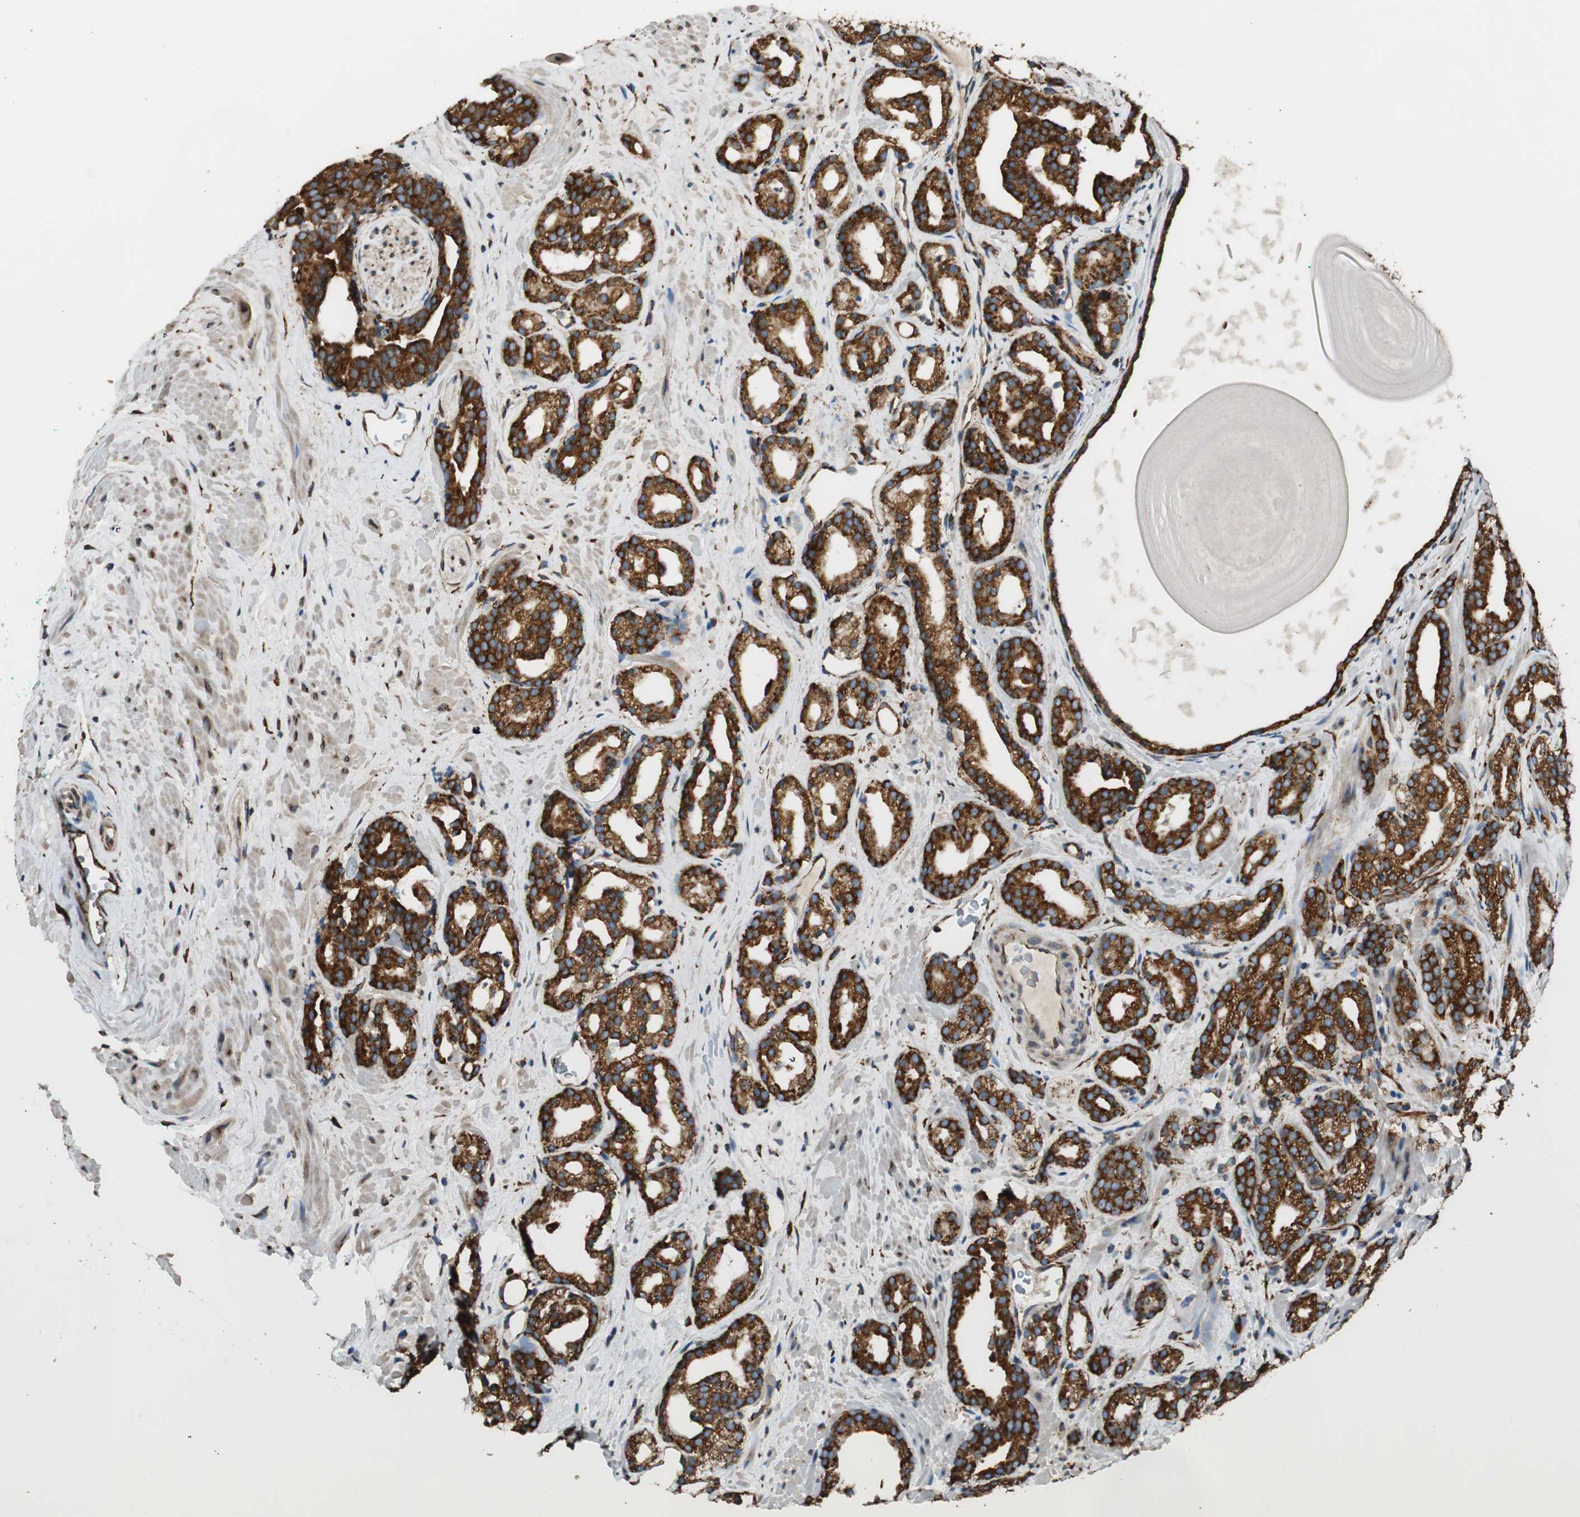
{"staining": {"intensity": "strong", "quantity": ">75%", "location": "cytoplasmic/membranous"}, "tissue": "prostate cancer", "cell_type": "Tumor cells", "image_type": "cancer", "snomed": [{"axis": "morphology", "description": "Adenocarcinoma, Low grade"}, {"axis": "topography", "description": "Prostate"}], "caption": "The histopathology image exhibits a brown stain indicating the presence of a protein in the cytoplasmic/membranous of tumor cells in prostate cancer.", "gene": "RRBP1", "patient": {"sex": "male", "age": 63}}